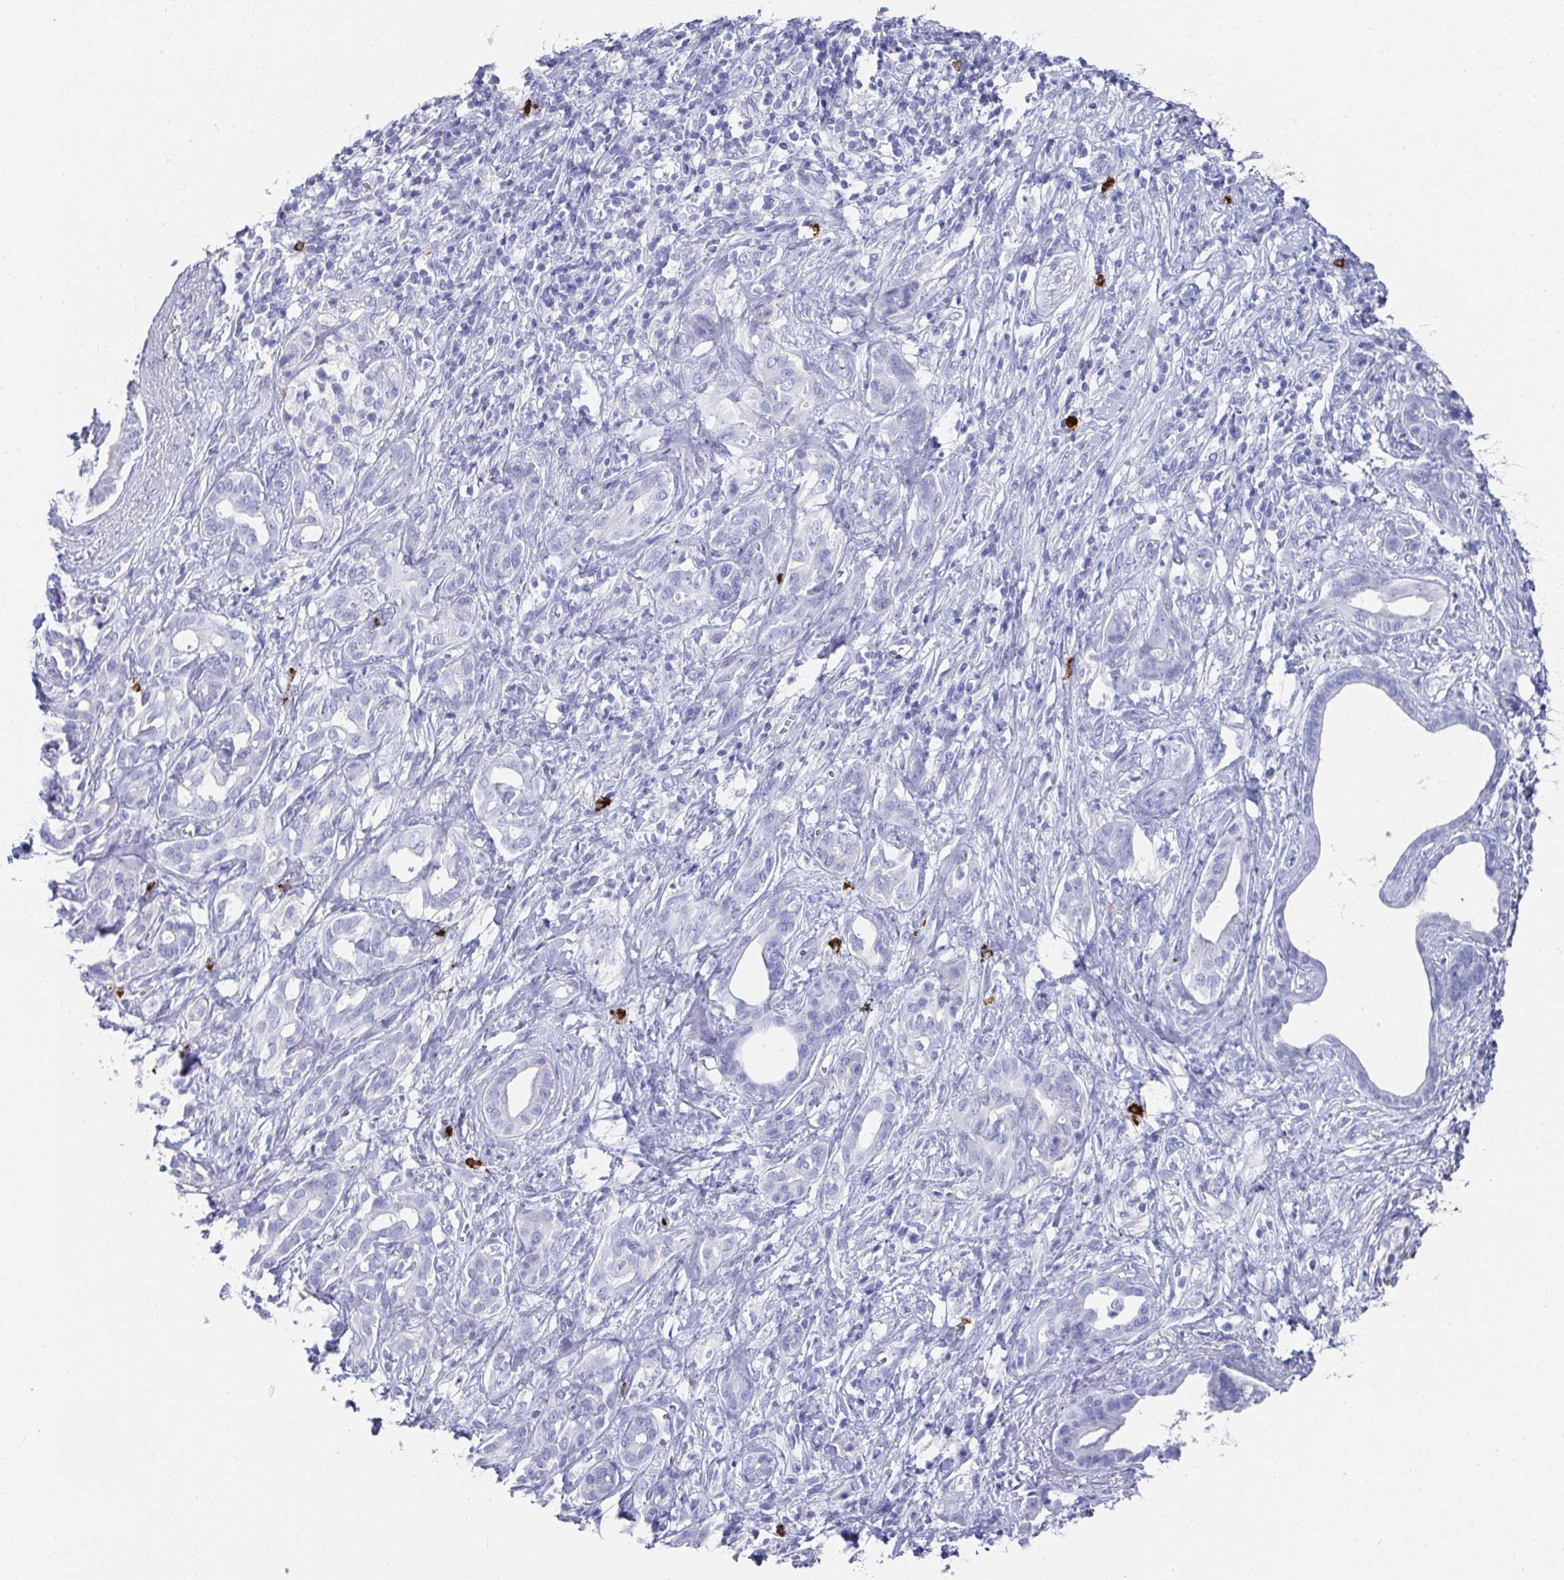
{"staining": {"intensity": "negative", "quantity": "none", "location": "none"}, "tissue": "pancreatic cancer", "cell_type": "Tumor cells", "image_type": "cancer", "snomed": [{"axis": "morphology", "description": "Adenocarcinoma, NOS"}, {"axis": "topography", "description": "Pancreas"}], "caption": "High power microscopy image of an immunohistochemistry photomicrograph of pancreatic cancer (adenocarcinoma), revealing no significant staining in tumor cells.", "gene": "GRIA1", "patient": {"sex": "male", "age": 61}}